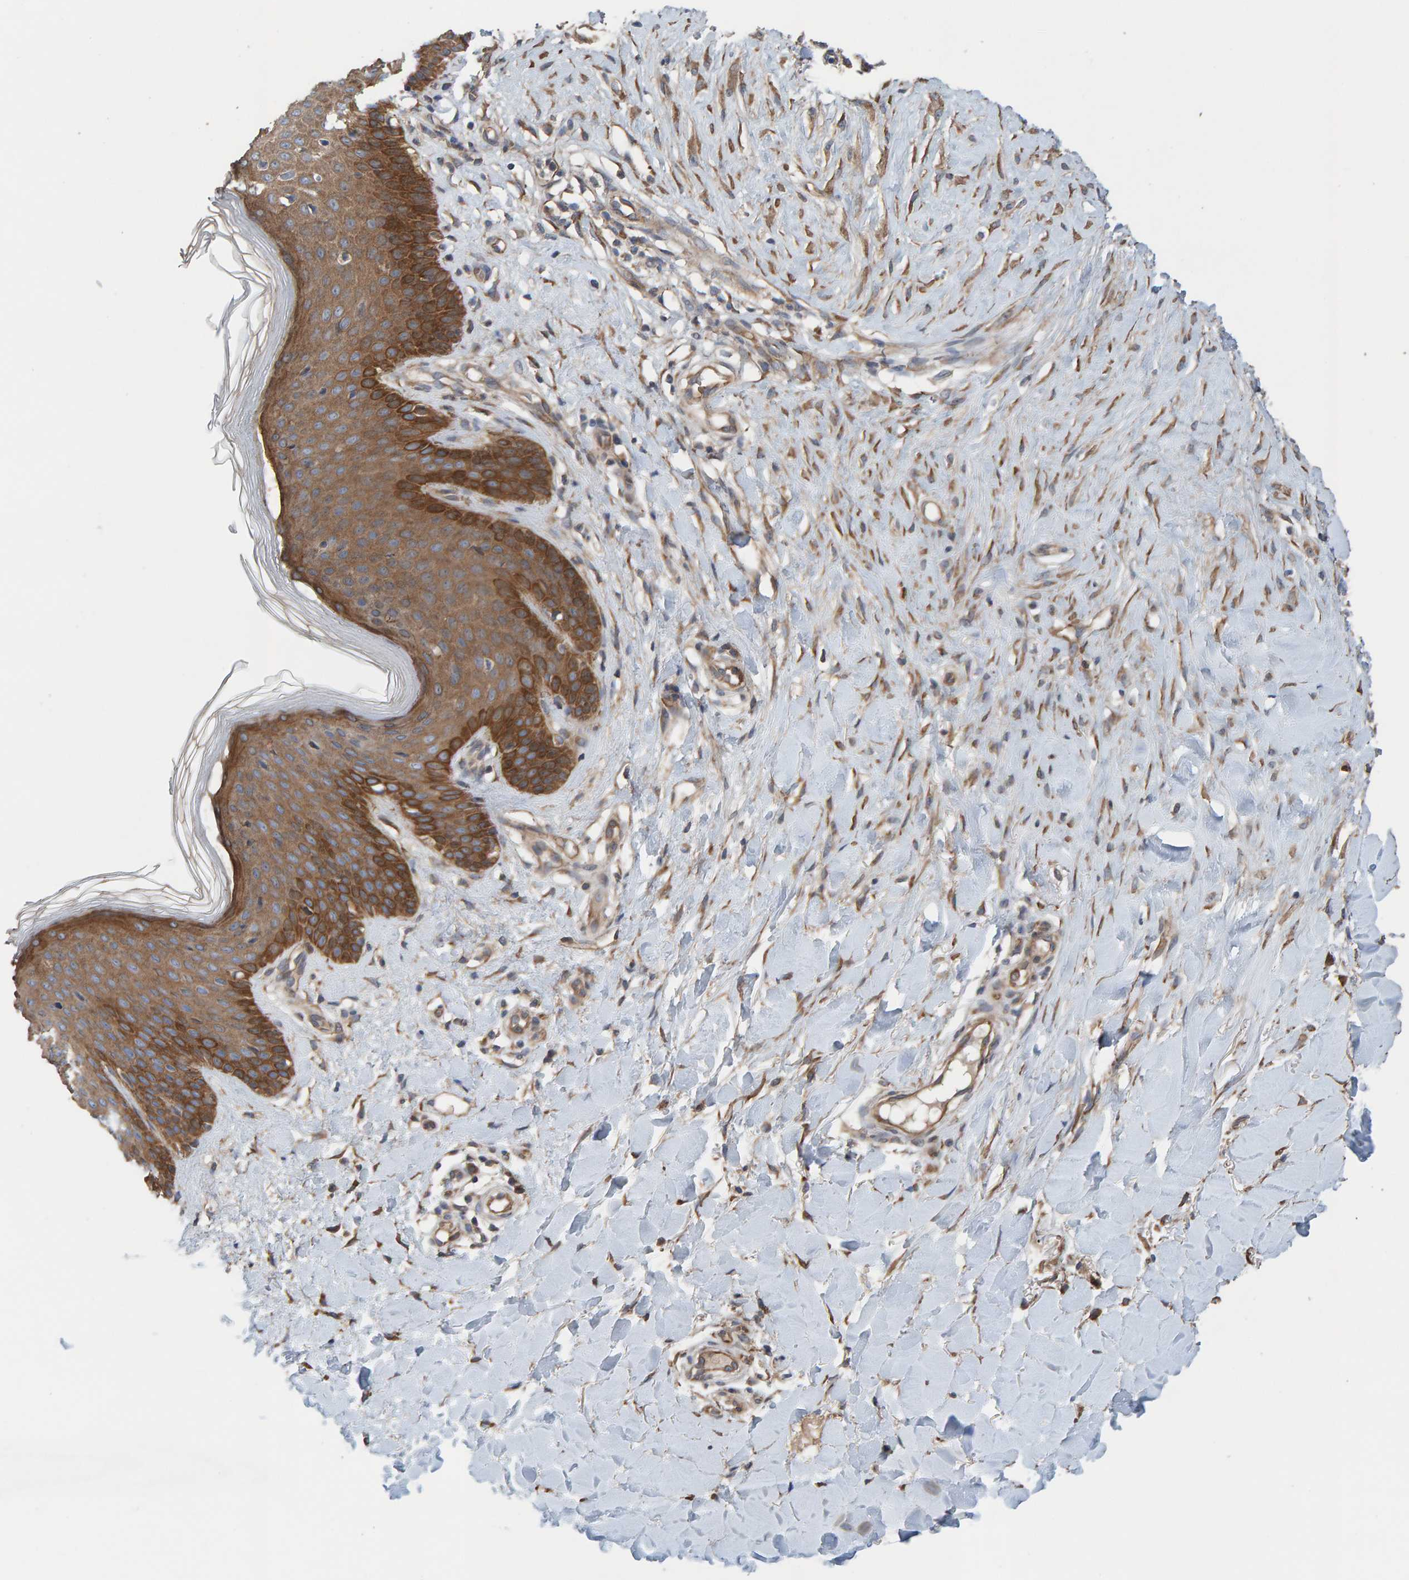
{"staining": {"intensity": "moderate", "quantity": ">75%", "location": "cytoplasmic/membranous"}, "tissue": "skin", "cell_type": "Fibroblasts", "image_type": "normal", "snomed": [{"axis": "morphology", "description": "Normal tissue, NOS"}, {"axis": "topography", "description": "Skin"}], "caption": "About >75% of fibroblasts in normal skin exhibit moderate cytoplasmic/membranous protein expression as visualized by brown immunohistochemical staining.", "gene": "LRSAM1", "patient": {"sex": "male", "age": 41}}